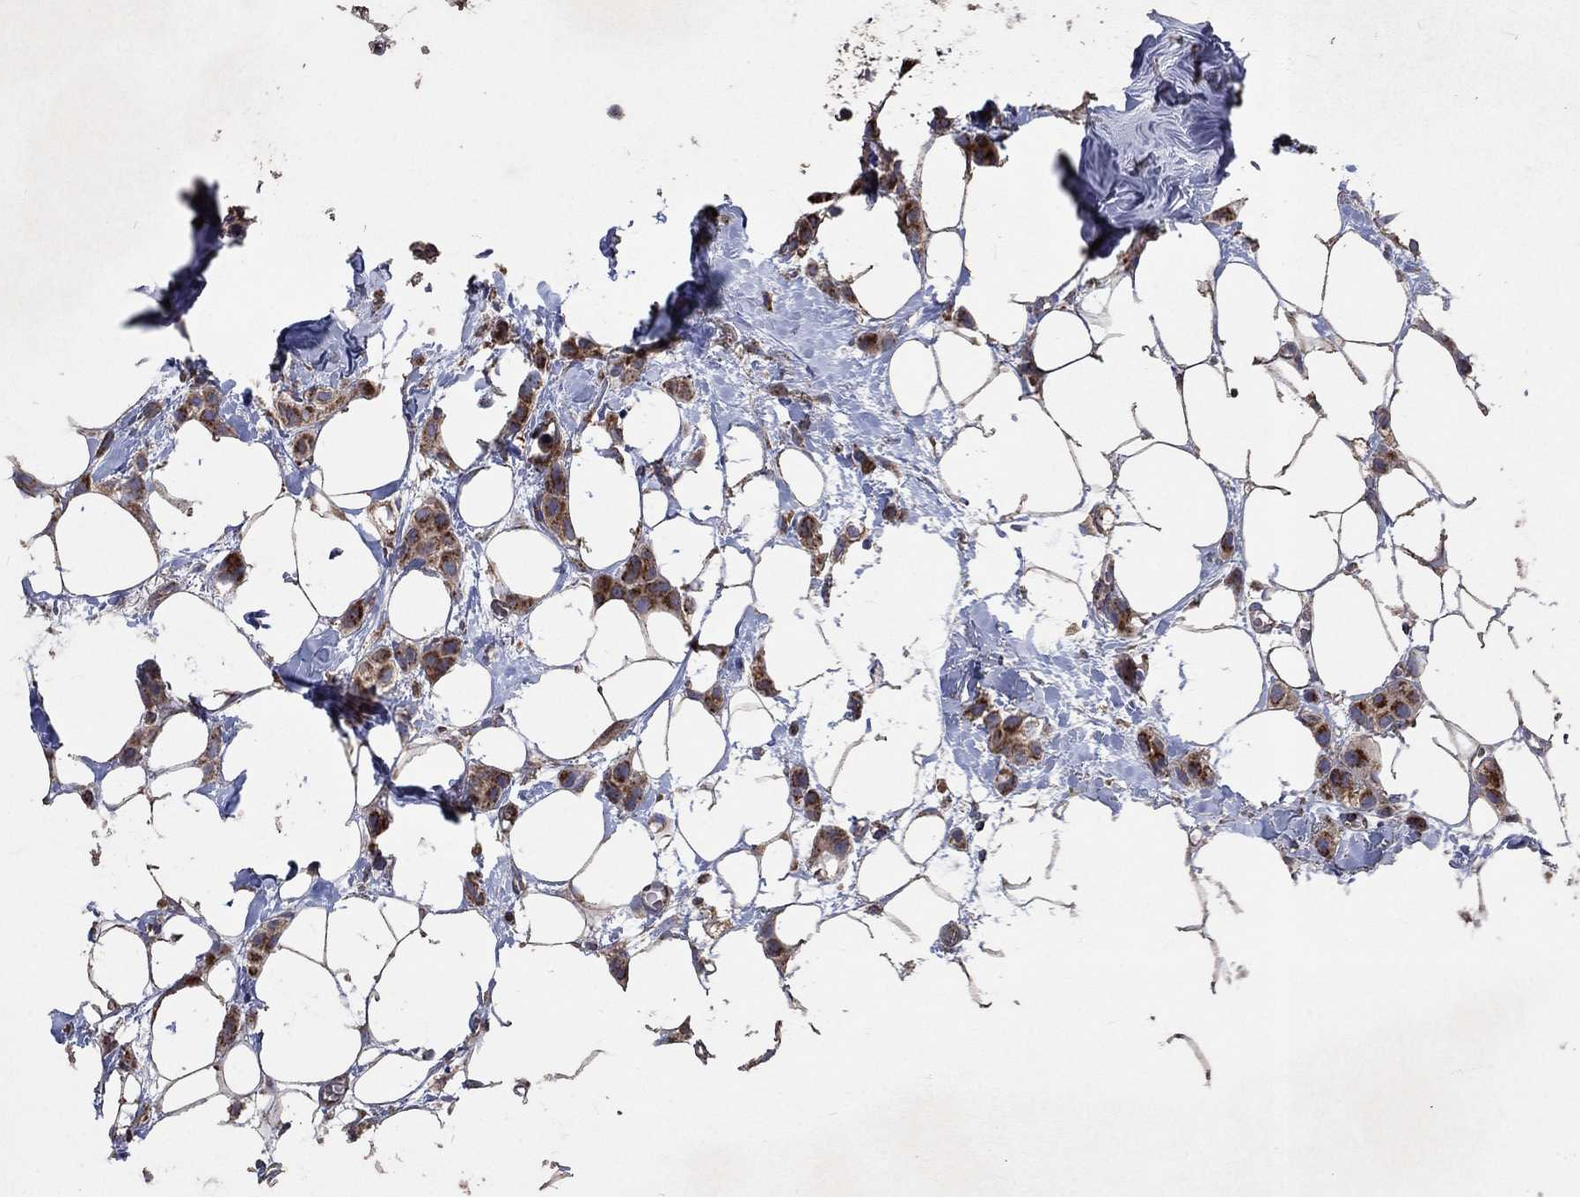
{"staining": {"intensity": "strong", "quantity": ">75%", "location": "cytoplasmic/membranous"}, "tissue": "breast cancer", "cell_type": "Tumor cells", "image_type": "cancer", "snomed": [{"axis": "morphology", "description": "Duct carcinoma"}, {"axis": "topography", "description": "Breast"}], "caption": "Human breast intraductal carcinoma stained for a protein (brown) reveals strong cytoplasmic/membranous positive positivity in approximately >75% of tumor cells.", "gene": "NCEH1", "patient": {"sex": "female", "age": 85}}